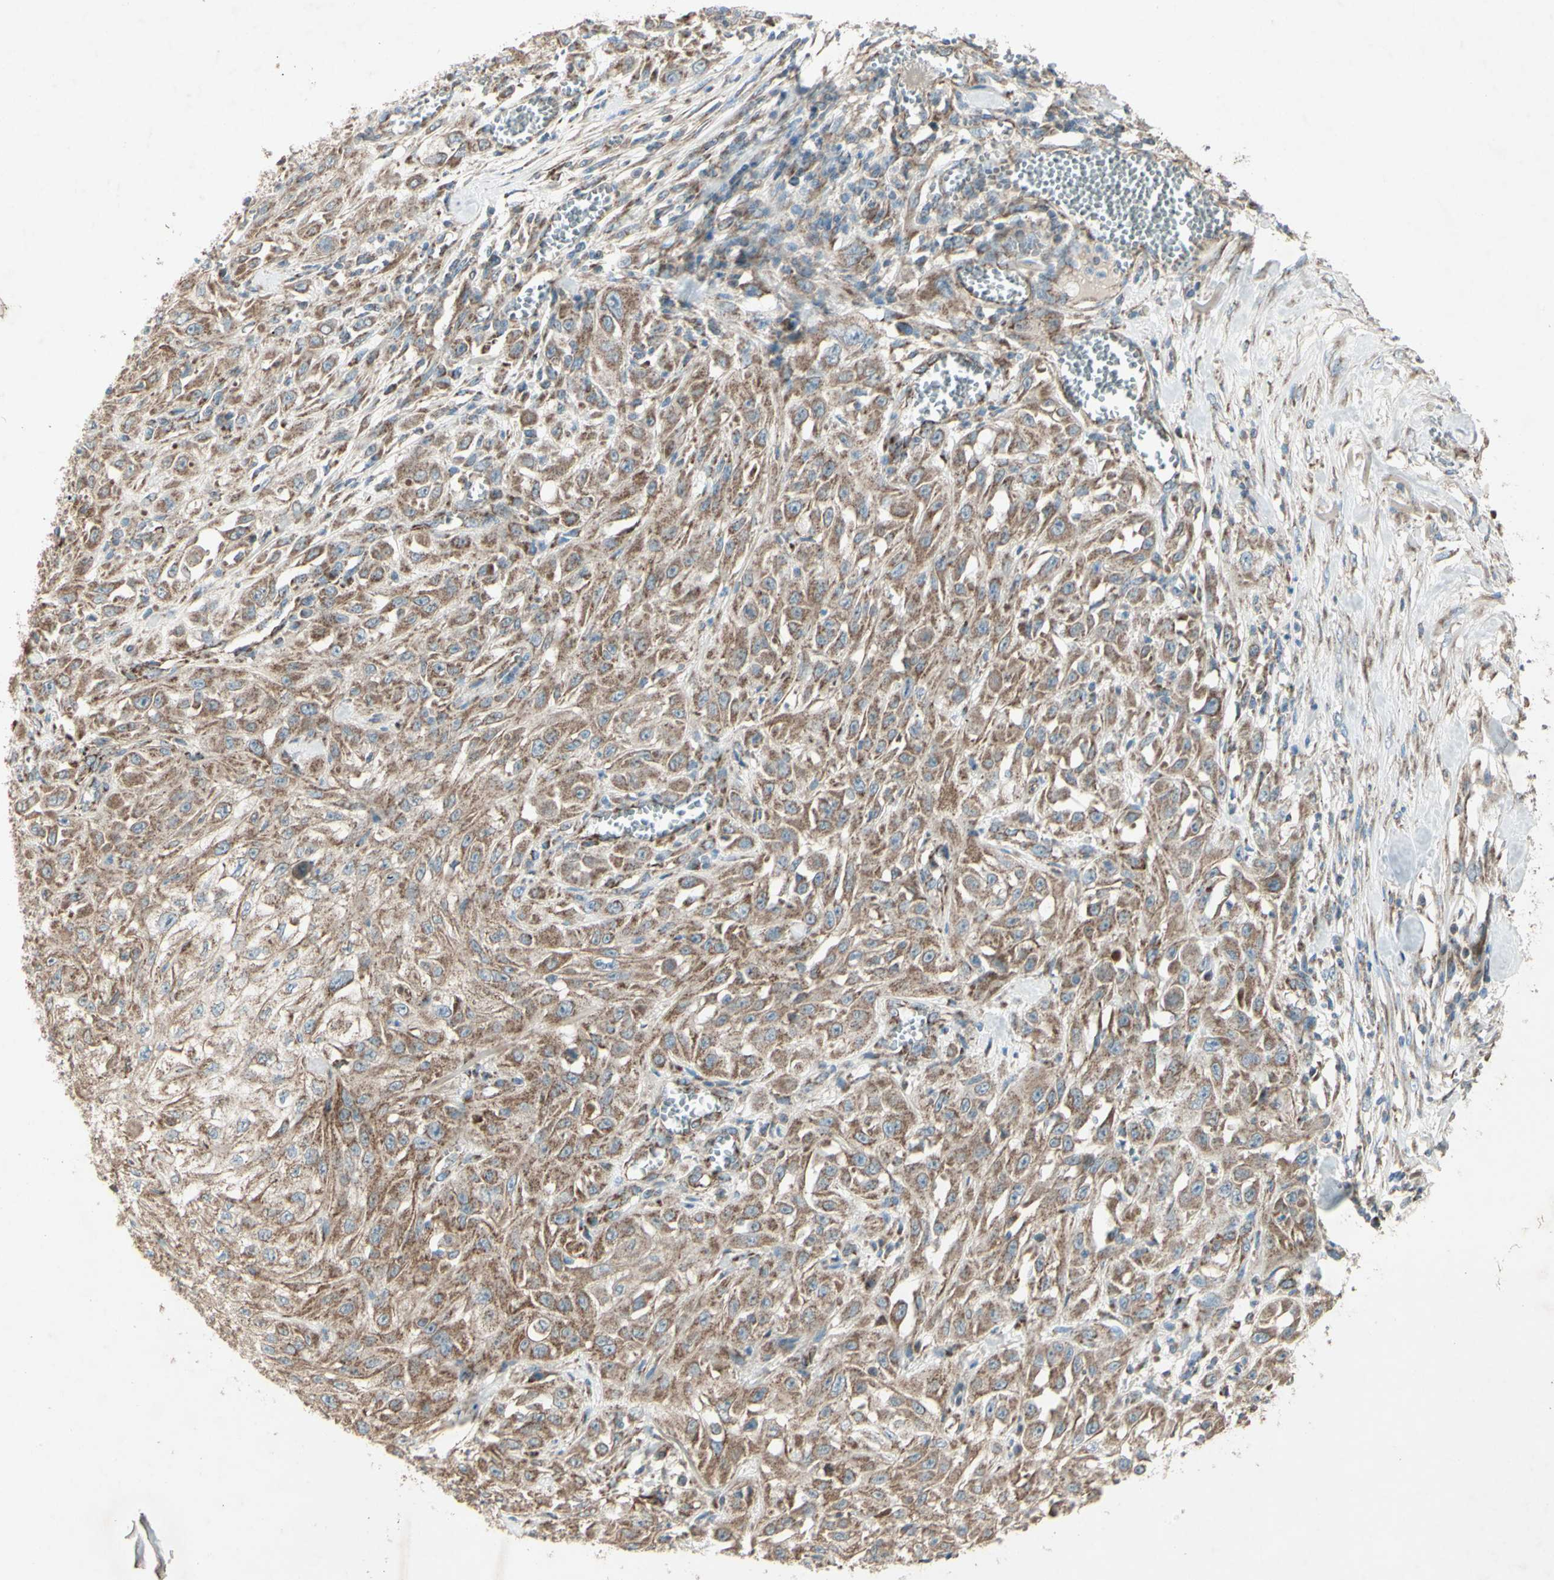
{"staining": {"intensity": "moderate", "quantity": ">75%", "location": "cytoplasmic/membranous"}, "tissue": "skin cancer", "cell_type": "Tumor cells", "image_type": "cancer", "snomed": [{"axis": "morphology", "description": "Squamous cell carcinoma, NOS"}, {"axis": "morphology", "description": "Squamous cell carcinoma, metastatic, NOS"}, {"axis": "topography", "description": "Skin"}, {"axis": "topography", "description": "Lymph node"}], "caption": "Brown immunohistochemical staining in human skin cancer (squamous cell carcinoma) exhibits moderate cytoplasmic/membranous expression in about >75% of tumor cells.", "gene": "RHOT1", "patient": {"sex": "male", "age": 75}}